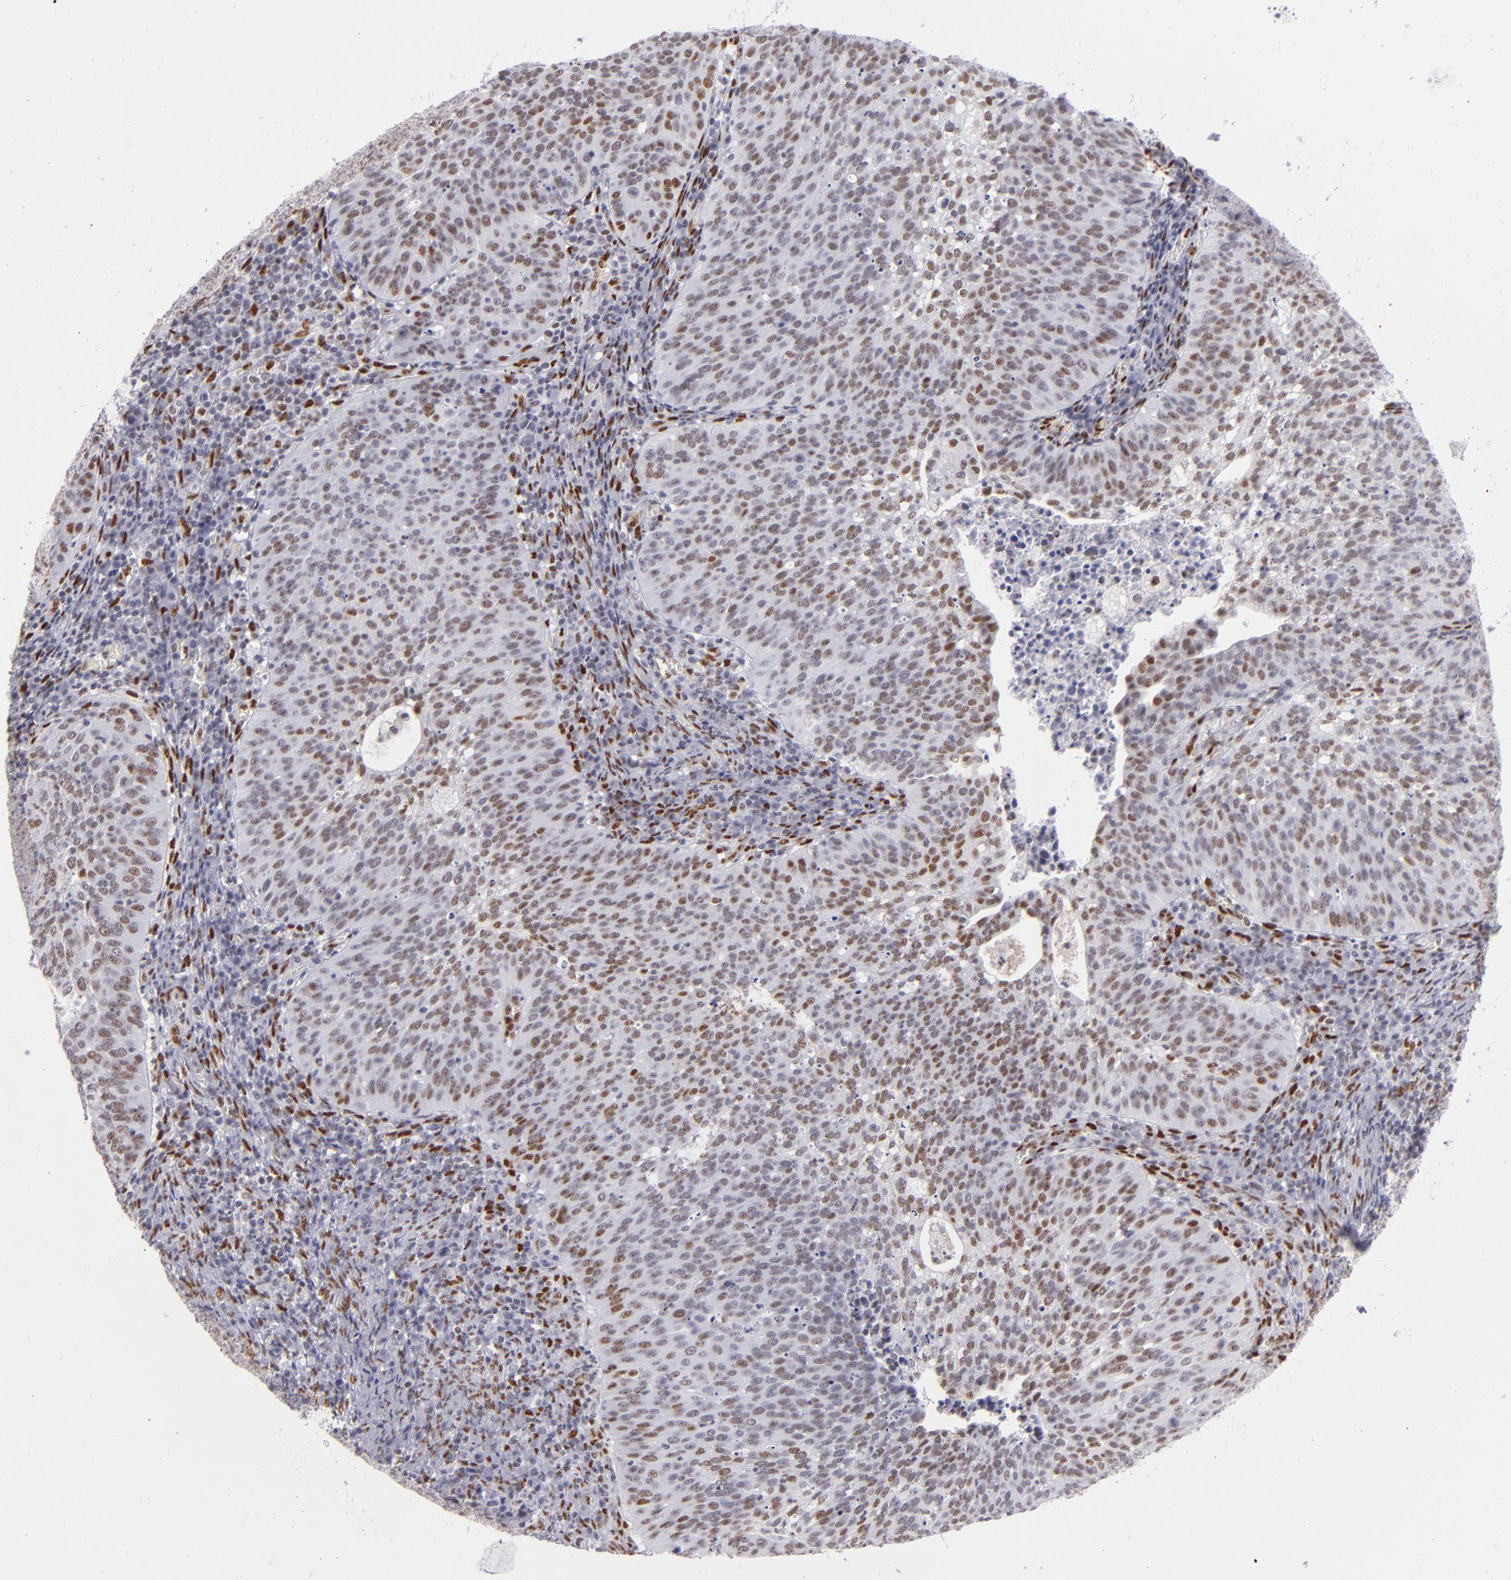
{"staining": {"intensity": "moderate", "quantity": "25%-75%", "location": "nuclear"}, "tissue": "cervical cancer", "cell_type": "Tumor cells", "image_type": "cancer", "snomed": [{"axis": "morphology", "description": "Squamous cell carcinoma, NOS"}, {"axis": "topography", "description": "Cervix"}], "caption": "Human squamous cell carcinoma (cervical) stained with a protein marker shows moderate staining in tumor cells.", "gene": "TOP3A", "patient": {"sex": "female", "age": 39}}